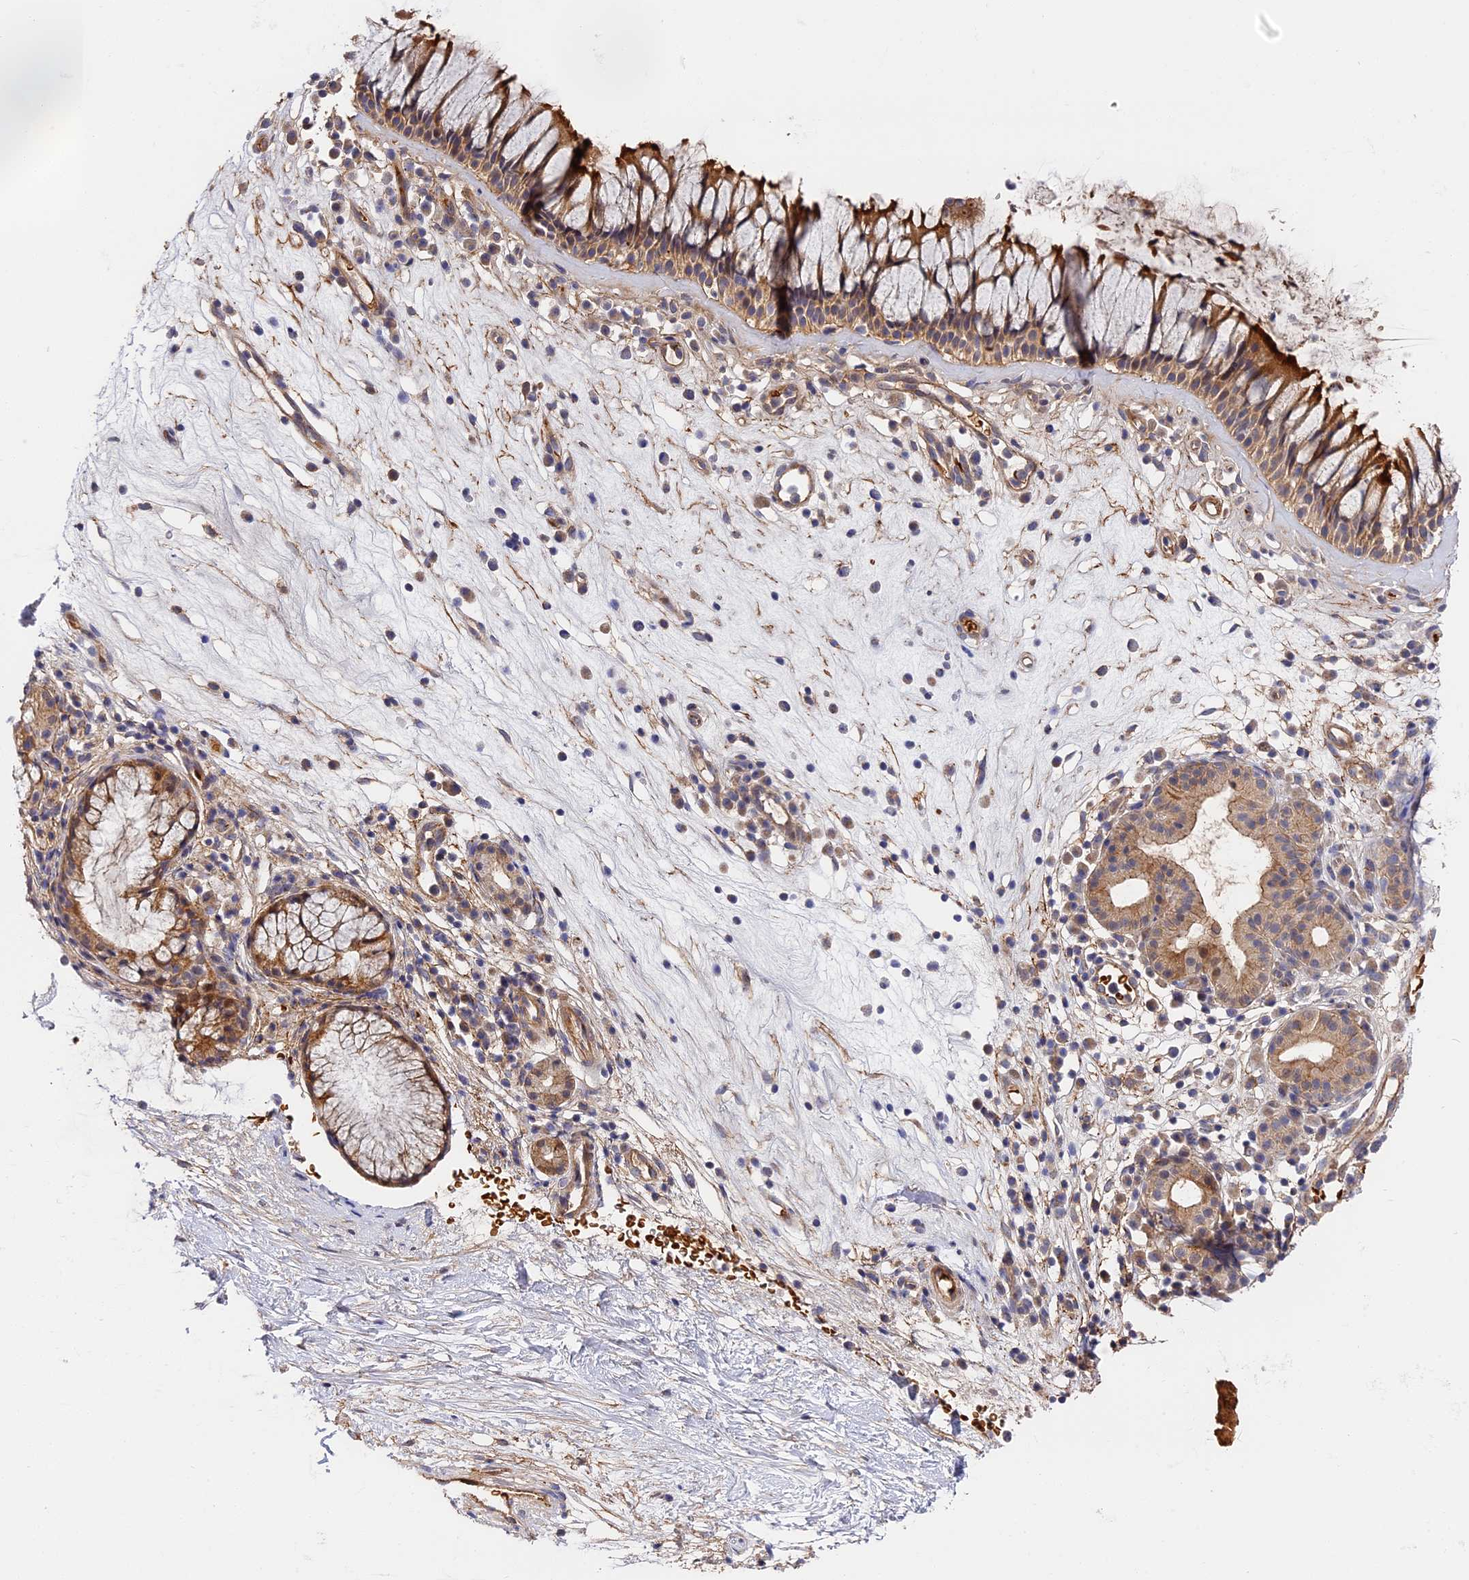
{"staining": {"intensity": "moderate", "quantity": ">75%", "location": "cytoplasmic/membranous"}, "tissue": "nasopharynx", "cell_type": "Respiratory epithelial cells", "image_type": "normal", "snomed": [{"axis": "morphology", "description": "Normal tissue, NOS"}, {"axis": "morphology", "description": "Inflammation, NOS"}, {"axis": "morphology", "description": "Malignant melanoma, Metastatic site"}, {"axis": "topography", "description": "Nasopharynx"}], "caption": "Immunohistochemical staining of normal human nasopharynx shows medium levels of moderate cytoplasmic/membranous positivity in approximately >75% of respiratory epithelial cells. (brown staining indicates protein expression, while blue staining denotes nuclei).", "gene": "MISP3", "patient": {"sex": "male", "age": 70}}